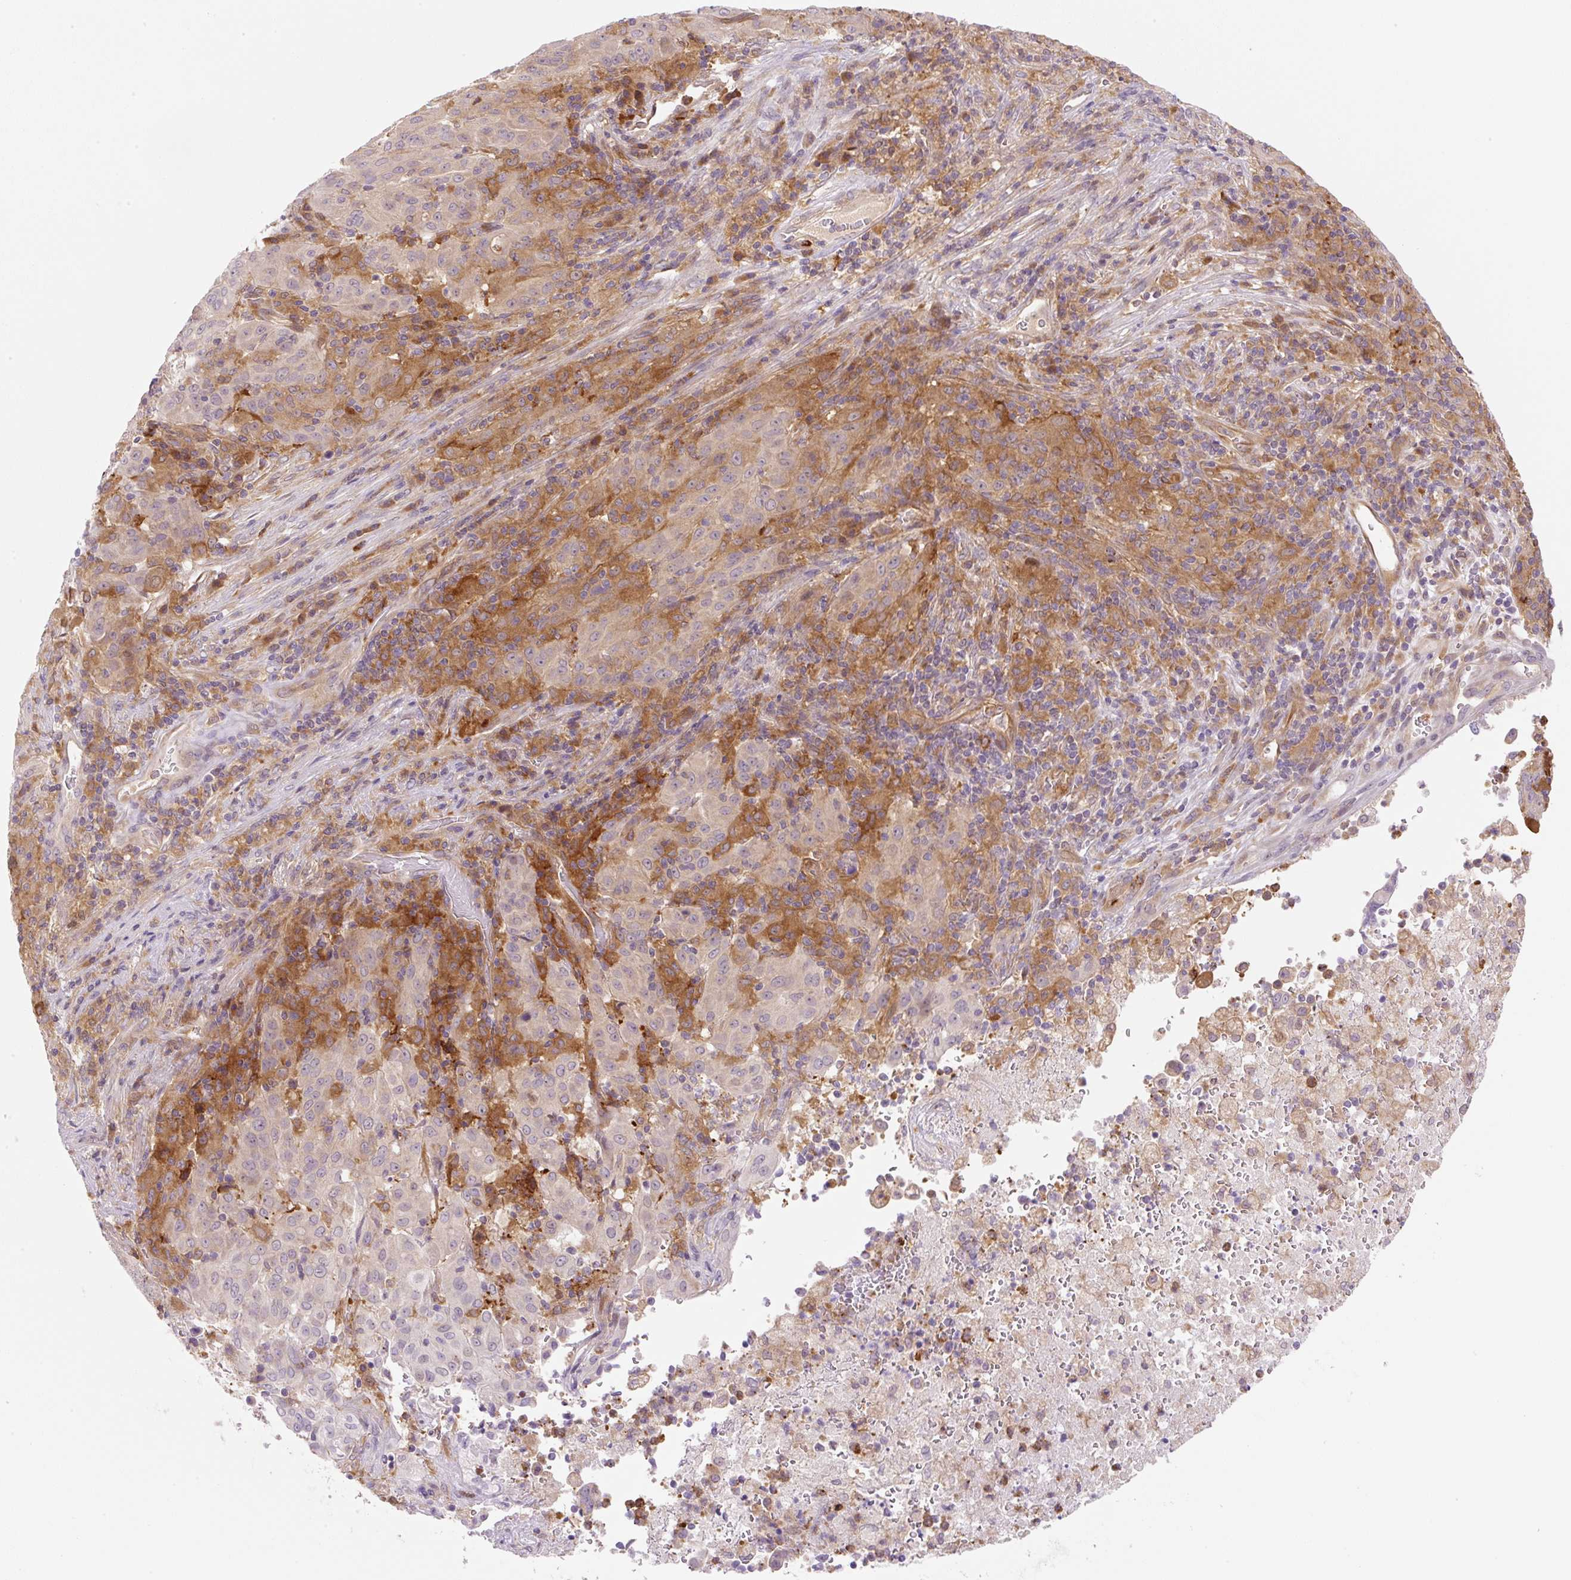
{"staining": {"intensity": "negative", "quantity": "none", "location": "none"}, "tissue": "pancreatic cancer", "cell_type": "Tumor cells", "image_type": "cancer", "snomed": [{"axis": "morphology", "description": "Adenocarcinoma, NOS"}, {"axis": "topography", "description": "Pancreas"}], "caption": "This is an immunohistochemistry image of human pancreatic cancer. There is no expression in tumor cells.", "gene": "OMA1", "patient": {"sex": "male", "age": 63}}